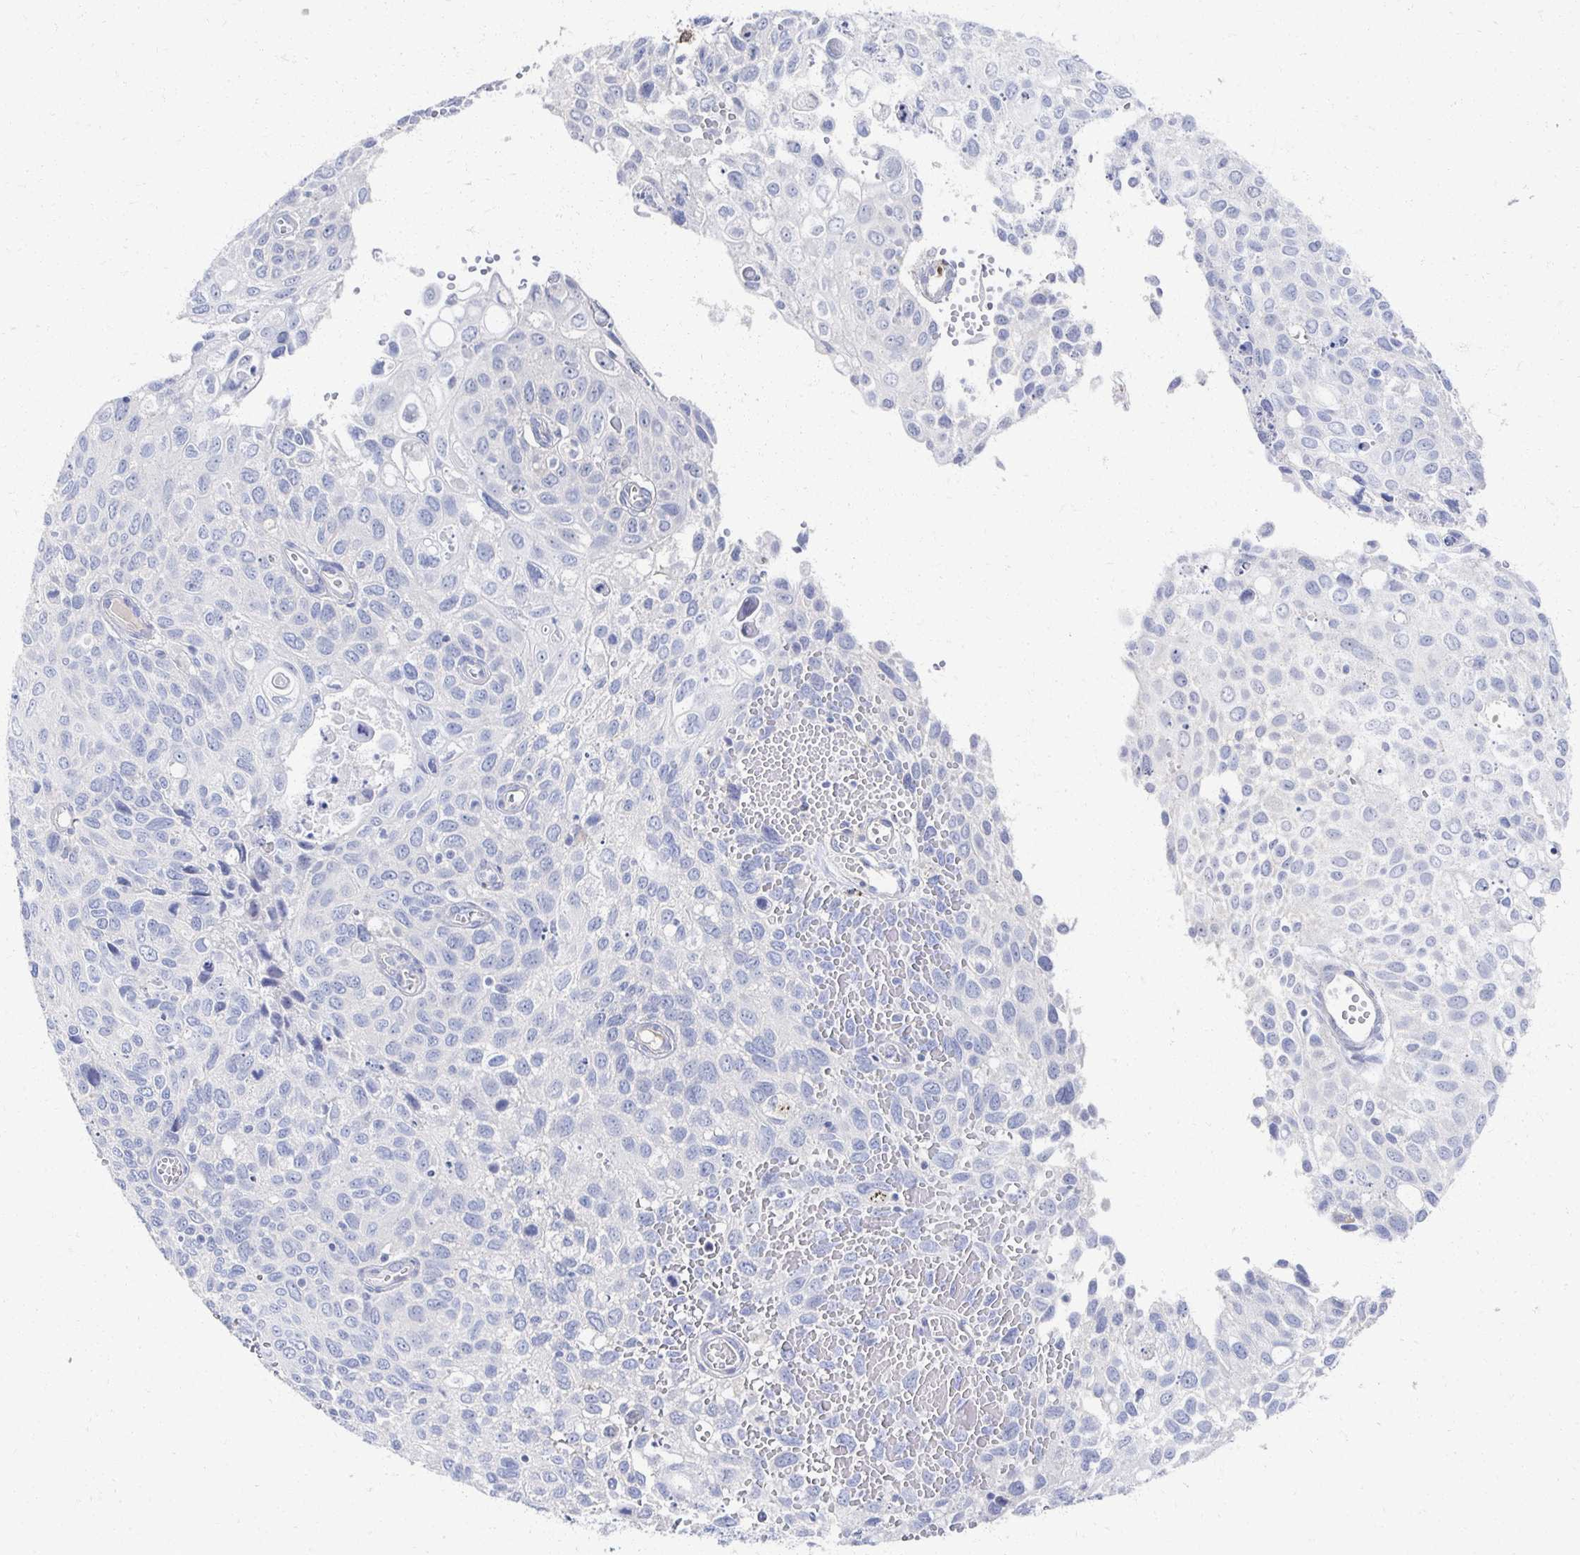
{"staining": {"intensity": "negative", "quantity": "none", "location": "none"}, "tissue": "cervical cancer", "cell_type": "Tumor cells", "image_type": "cancer", "snomed": [{"axis": "morphology", "description": "Squamous cell carcinoma, NOS"}, {"axis": "topography", "description": "Cervix"}], "caption": "This micrograph is of squamous cell carcinoma (cervical) stained with immunohistochemistry to label a protein in brown with the nuclei are counter-stained blue. There is no staining in tumor cells.", "gene": "PRR20A", "patient": {"sex": "female", "age": 70}}